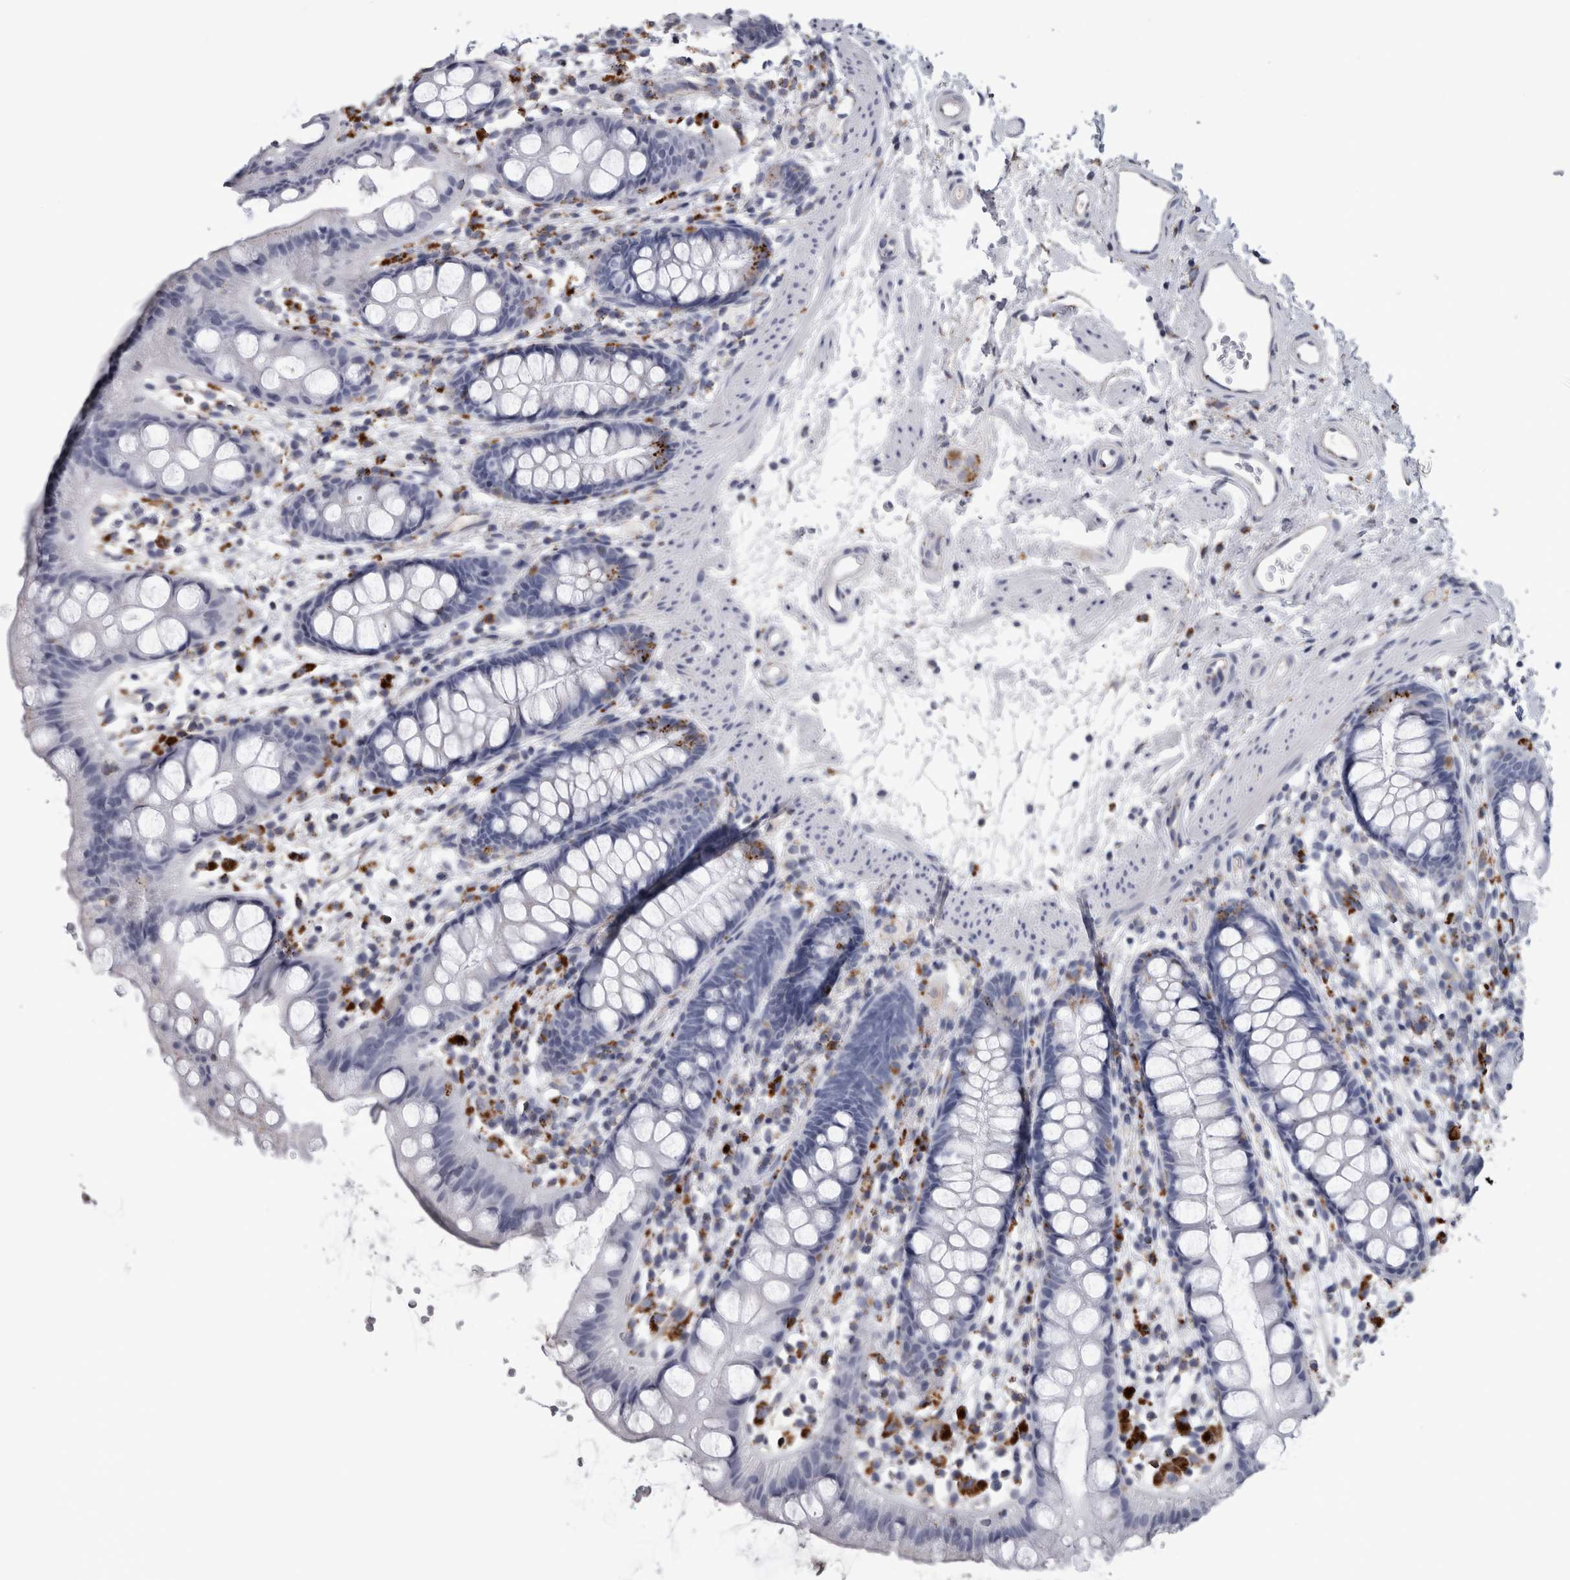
{"staining": {"intensity": "moderate", "quantity": "<25%", "location": "cytoplasmic/membranous"}, "tissue": "rectum", "cell_type": "Glandular cells", "image_type": "normal", "snomed": [{"axis": "morphology", "description": "Normal tissue, NOS"}, {"axis": "topography", "description": "Rectum"}], "caption": "A high-resolution photomicrograph shows immunohistochemistry staining of benign rectum, which reveals moderate cytoplasmic/membranous positivity in approximately <25% of glandular cells. (Brightfield microscopy of DAB IHC at high magnification).", "gene": "DPP7", "patient": {"sex": "female", "age": 65}}